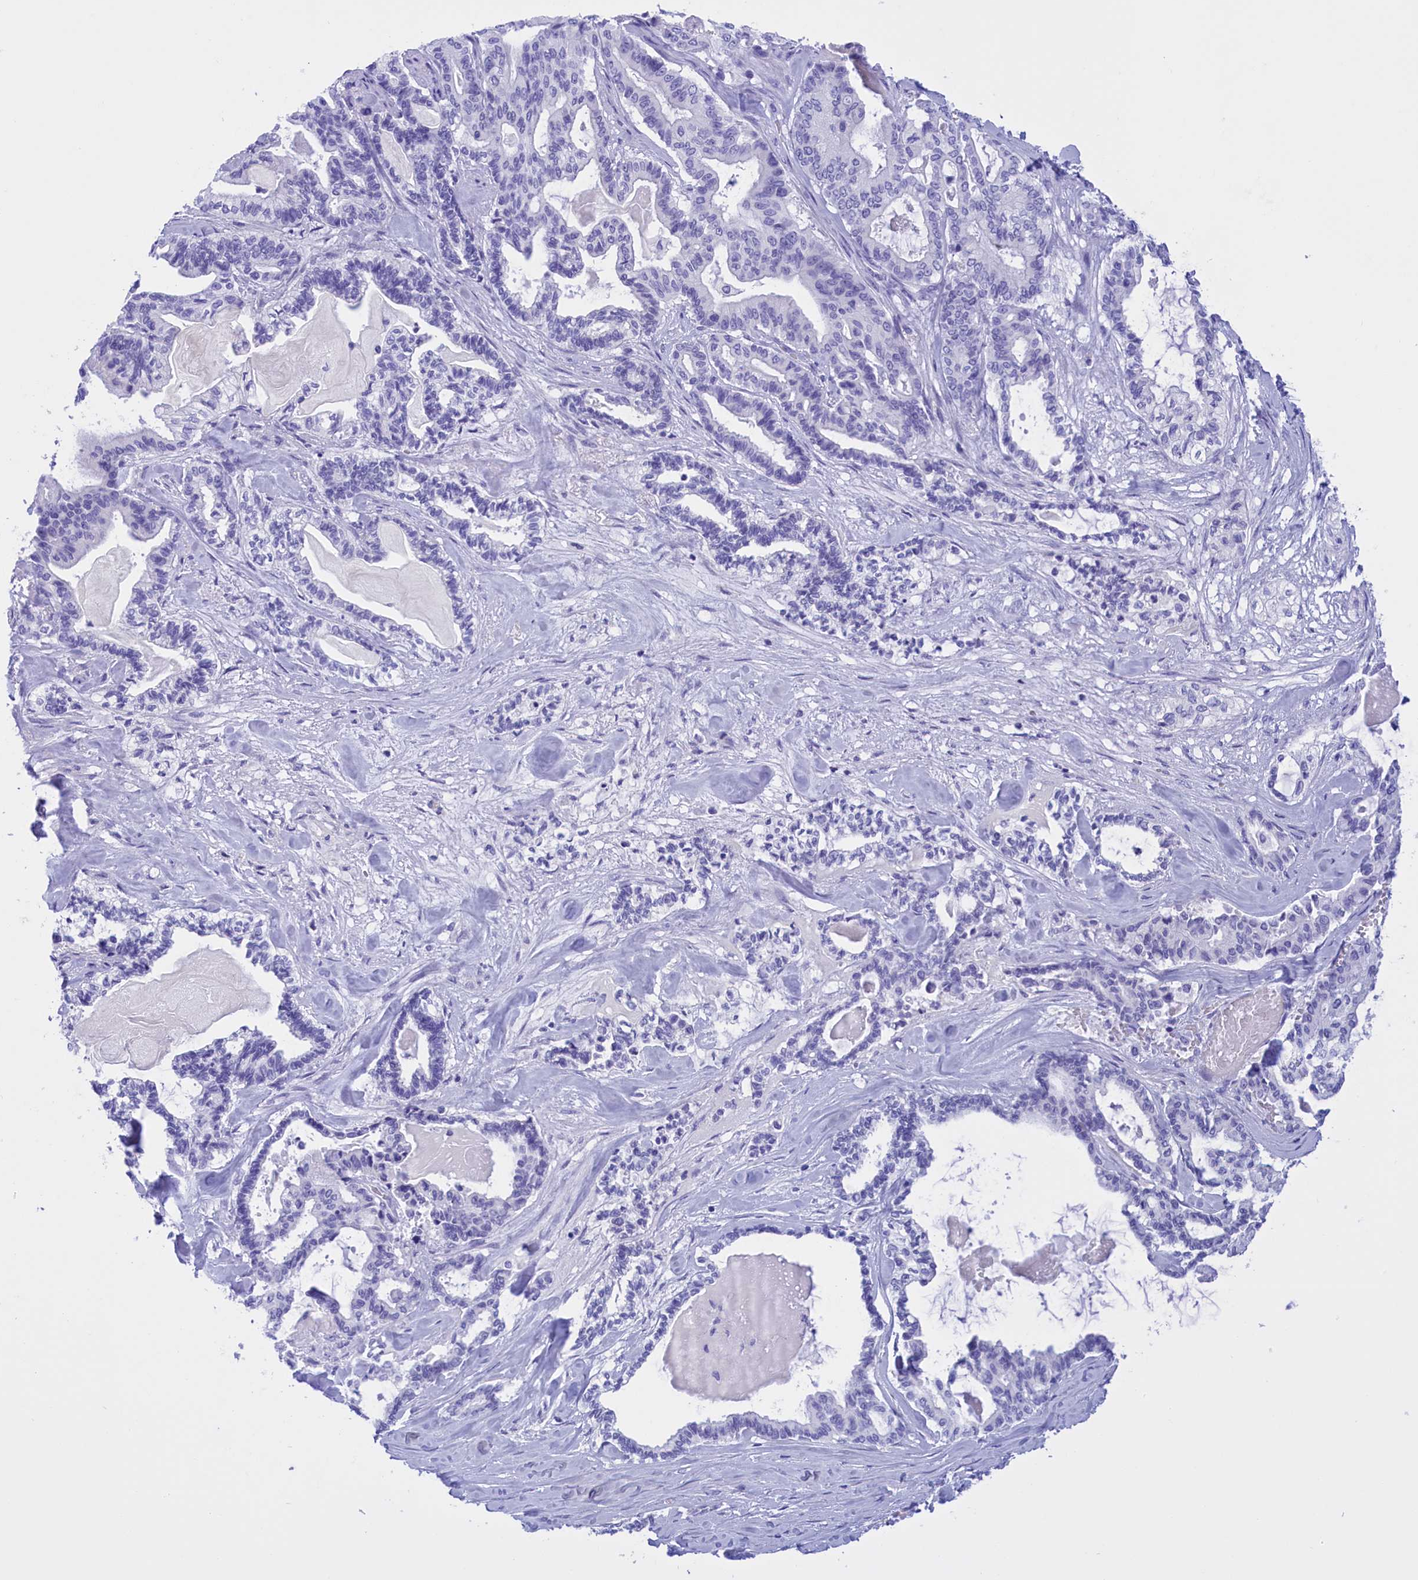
{"staining": {"intensity": "negative", "quantity": "none", "location": "none"}, "tissue": "pancreatic cancer", "cell_type": "Tumor cells", "image_type": "cancer", "snomed": [{"axis": "morphology", "description": "Adenocarcinoma, NOS"}, {"axis": "topography", "description": "Pancreas"}], "caption": "Immunohistochemical staining of pancreatic cancer (adenocarcinoma) demonstrates no significant expression in tumor cells.", "gene": "BRI3", "patient": {"sex": "male", "age": 63}}